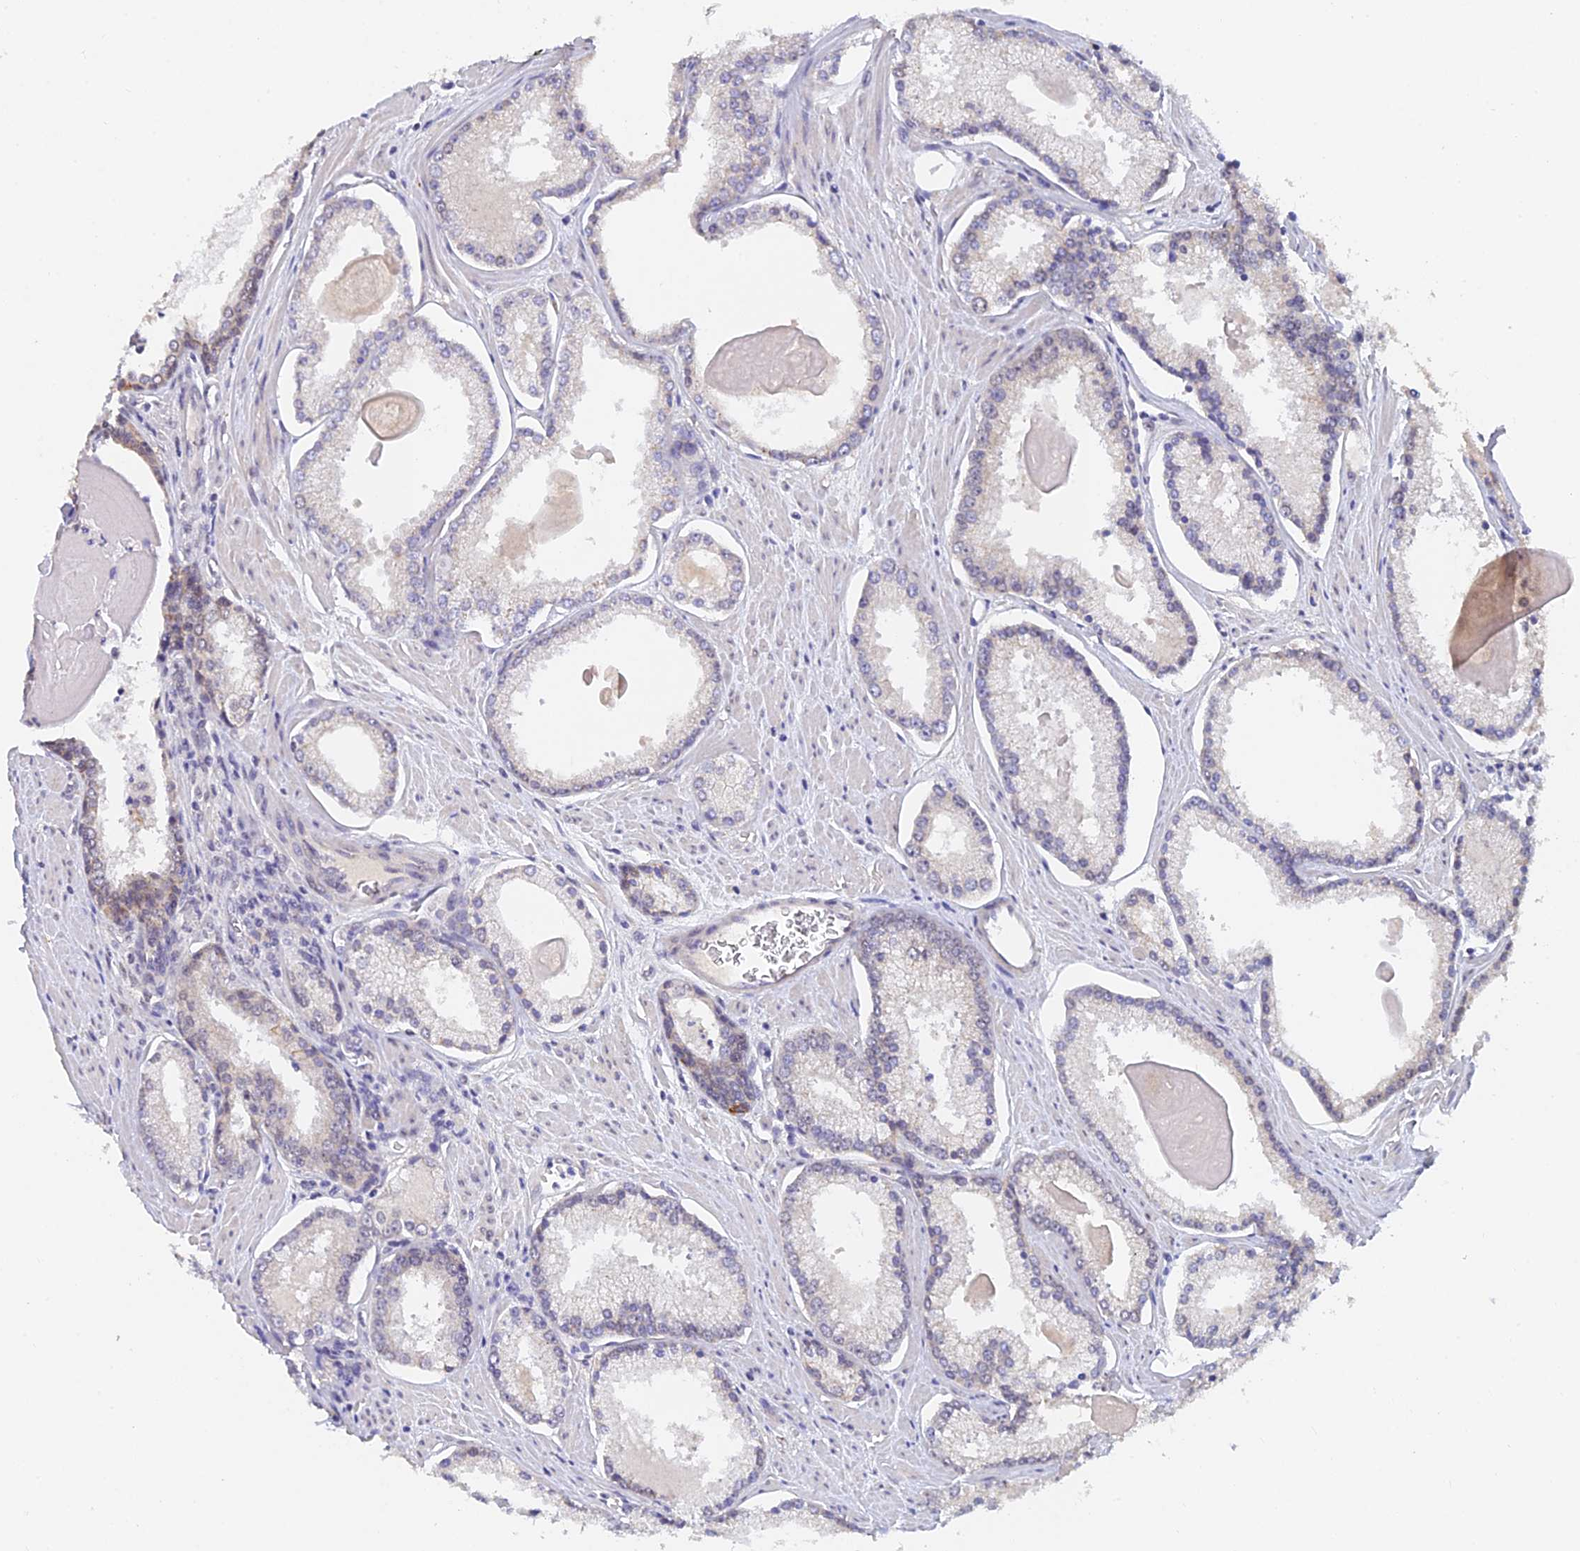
{"staining": {"intensity": "negative", "quantity": "none", "location": "none"}, "tissue": "prostate cancer", "cell_type": "Tumor cells", "image_type": "cancer", "snomed": [{"axis": "morphology", "description": "Adenocarcinoma, Low grade"}, {"axis": "topography", "description": "Prostate"}], "caption": "The micrograph reveals no significant expression in tumor cells of low-grade adenocarcinoma (prostate).", "gene": "HOXB1", "patient": {"sex": "male", "age": 54}}